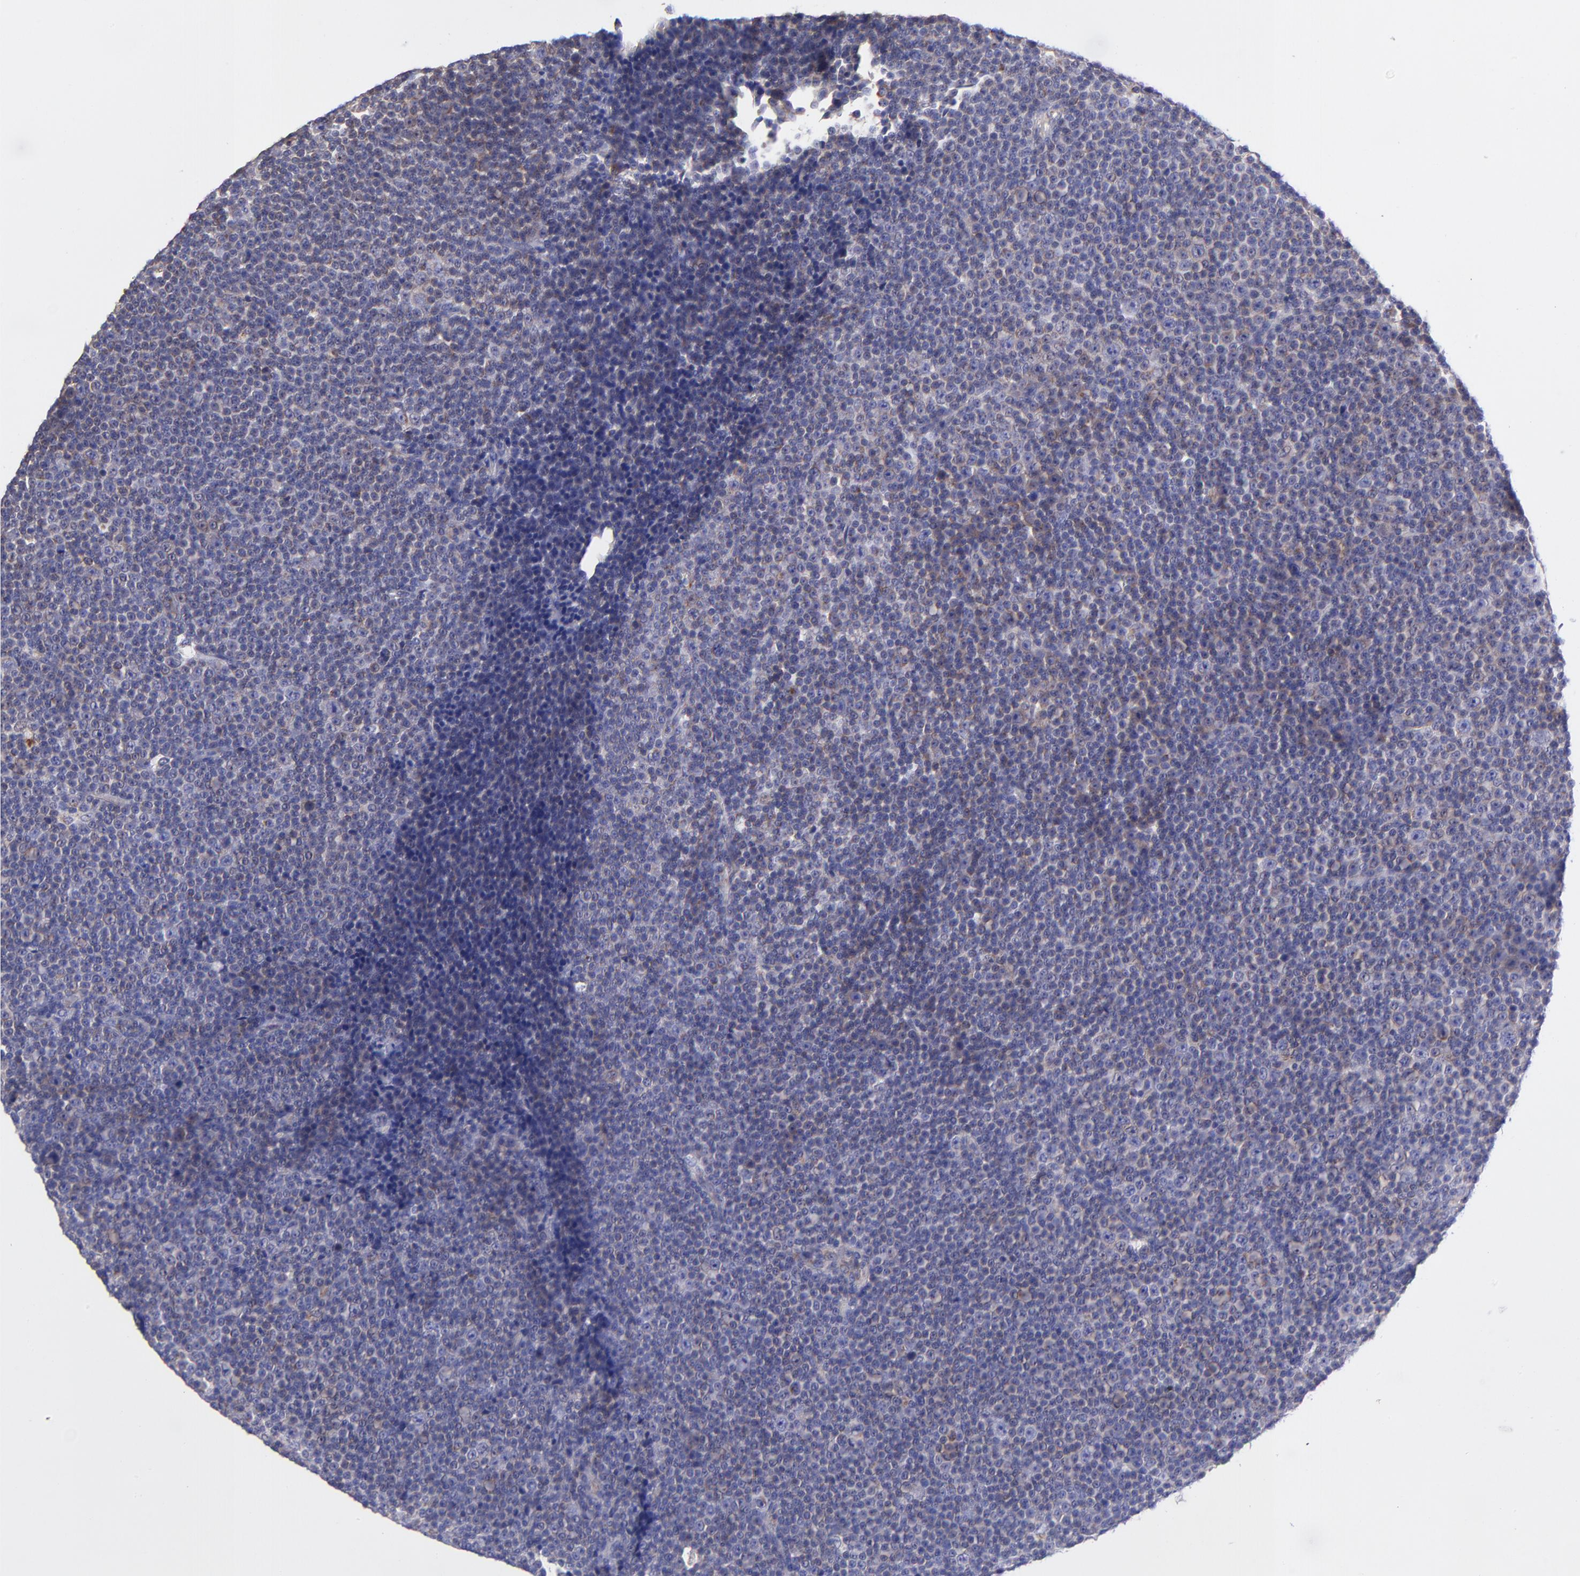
{"staining": {"intensity": "negative", "quantity": "none", "location": "none"}, "tissue": "lymphoma", "cell_type": "Tumor cells", "image_type": "cancer", "snomed": [{"axis": "morphology", "description": "Malignant lymphoma, non-Hodgkin's type, Low grade"}, {"axis": "topography", "description": "Lymph node"}], "caption": "Tumor cells are negative for protein expression in human lymphoma.", "gene": "NDUFB7", "patient": {"sex": "female", "age": 67}}